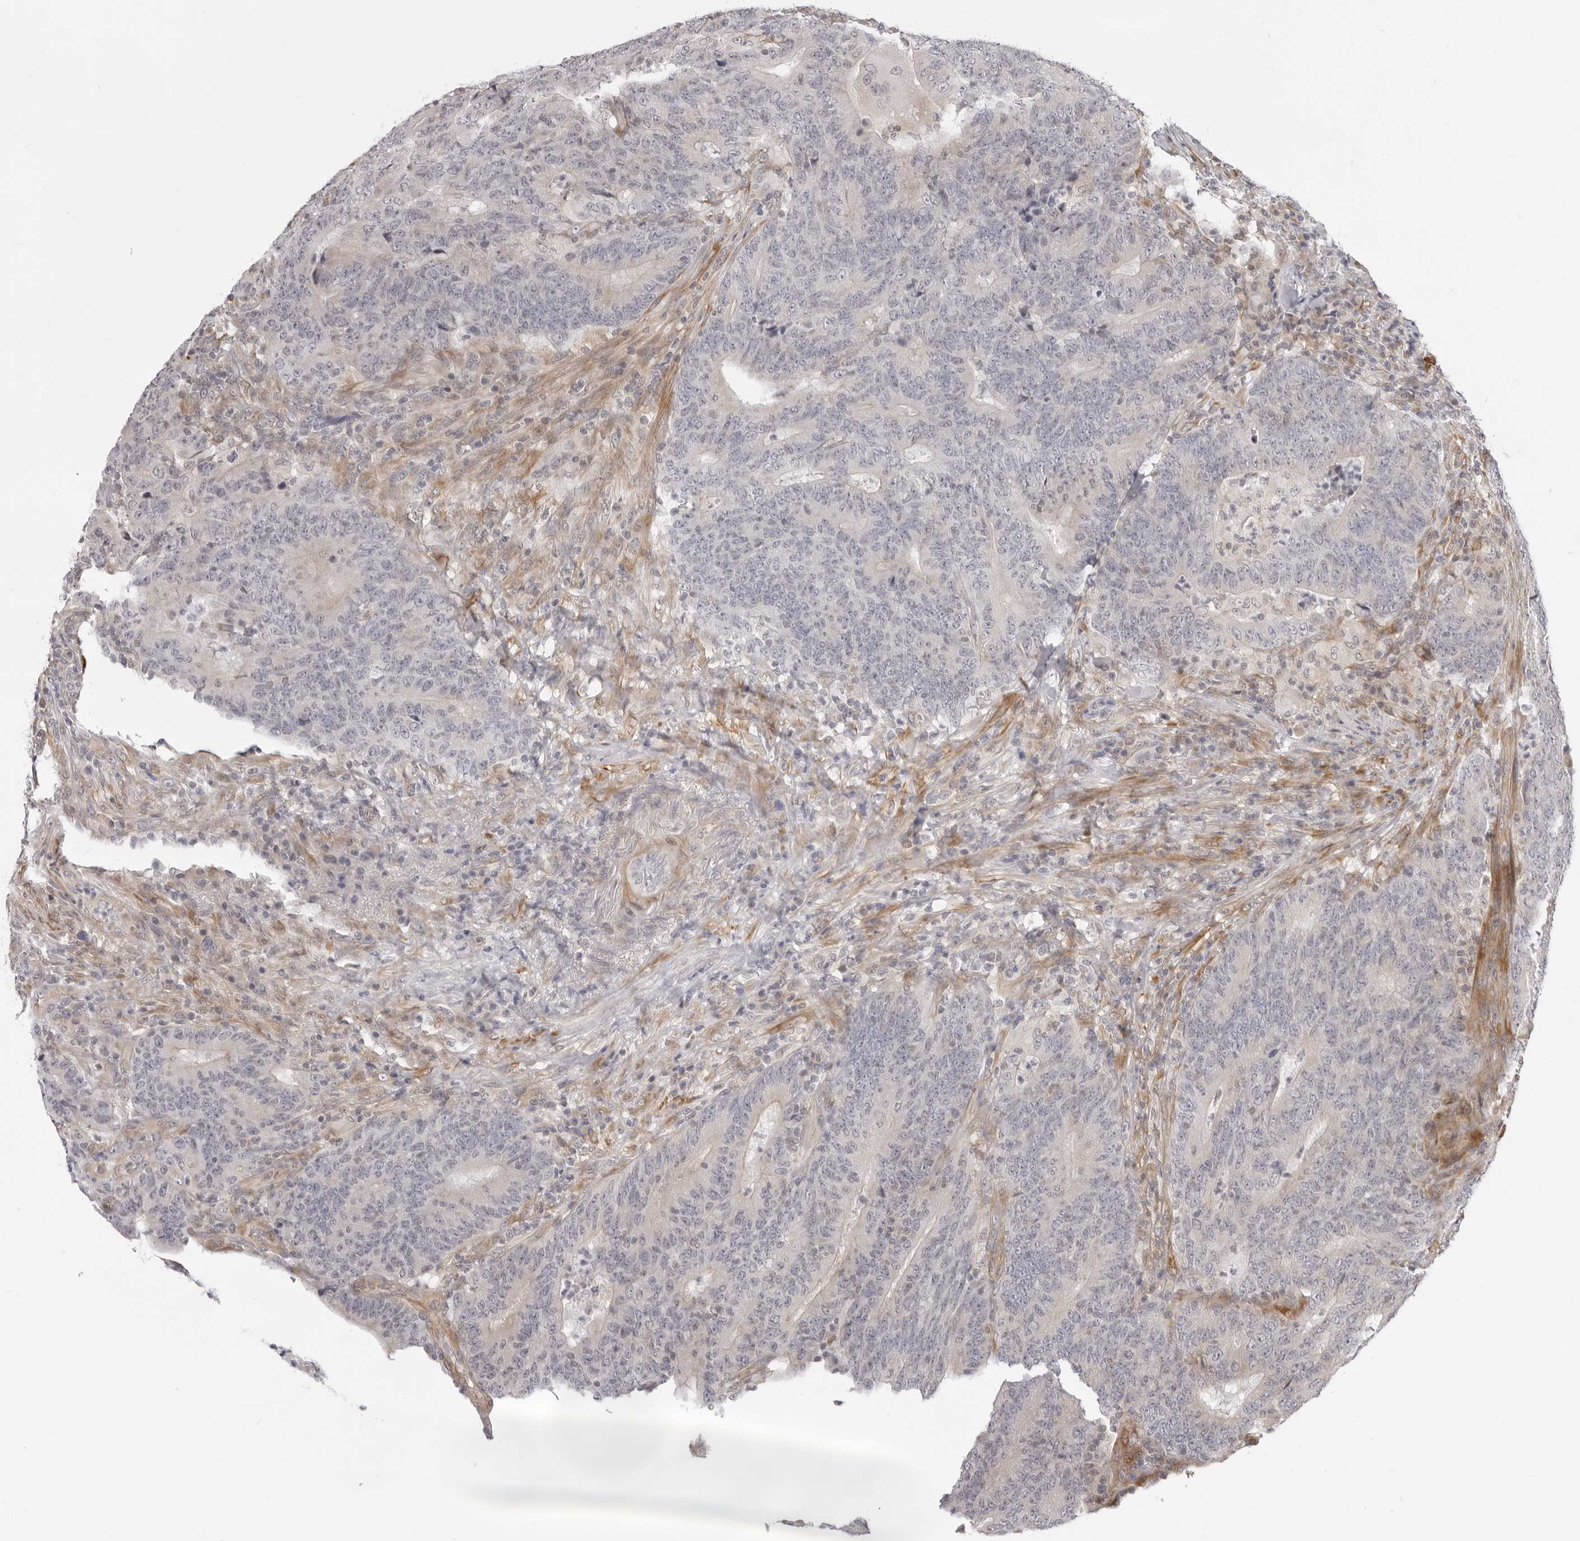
{"staining": {"intensity": "negative", "quantity": "none", "location": "none"}, "tissue": "colorectal cancer", "cell_type": "Tumor cells", "image_type": "cancer", "snomed": [{"axis": "morphology", "description": "Normal tissue, NOS"}, {"axis": "morphology", "description": "Adenocarcinoma, NOS"}, {"axis": "topography", "description": "Colon"}], "caption": "High power microscopy histopathology image of an immunohistochemistry (IHC) image of colorectal cancer (adenocarcinoma), revealing no significant staining in tumor cells. (Stains: DAB IHC with hematoxylin counter stain, Microscopy: brightfield microscopy at high magnification).", "gene": "SRGAP2", "patient": {"sex": "female", "age": 75}}